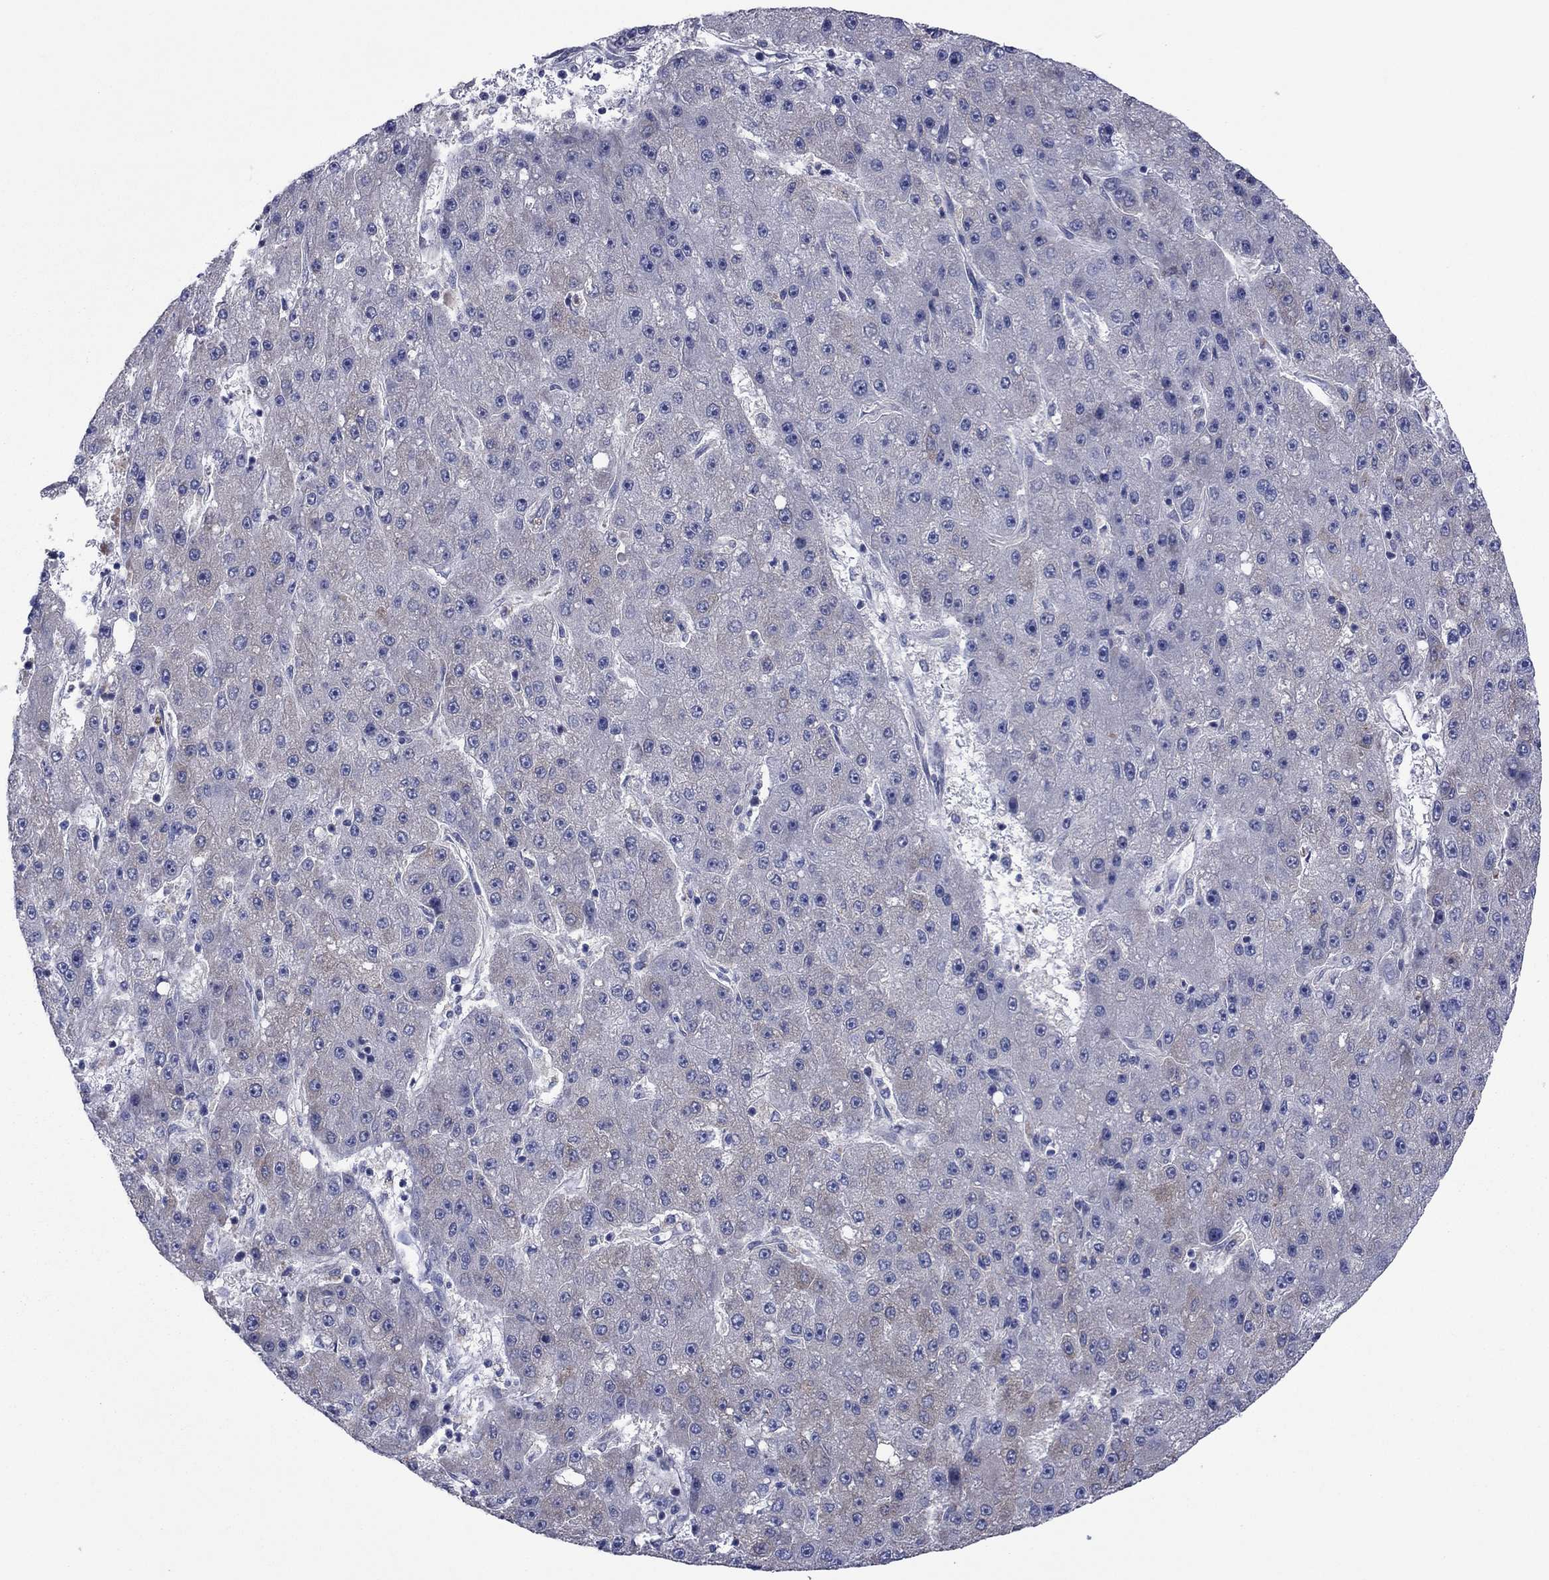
{"staining": {"intensity": "negative", "quantity": "none", "location": "none"}, "tissue": "liver cancer", "cell_type": "Tumor cells", "image_type": "cancer", "snomed": [{"axis": "morphology", "description": "Carcinoma, Hepatocellular, NOS"}, {"axis": "topography", "description": "Liver"}], "caption": "Immunohistochemistry histopathology image of liver cancer (hepatocellular carcinoma) stained for a protein (brown), which reveals no positivity in tumor cells.", "gene": "GPR155", "patient": {"sex": "male", "age": 67}}